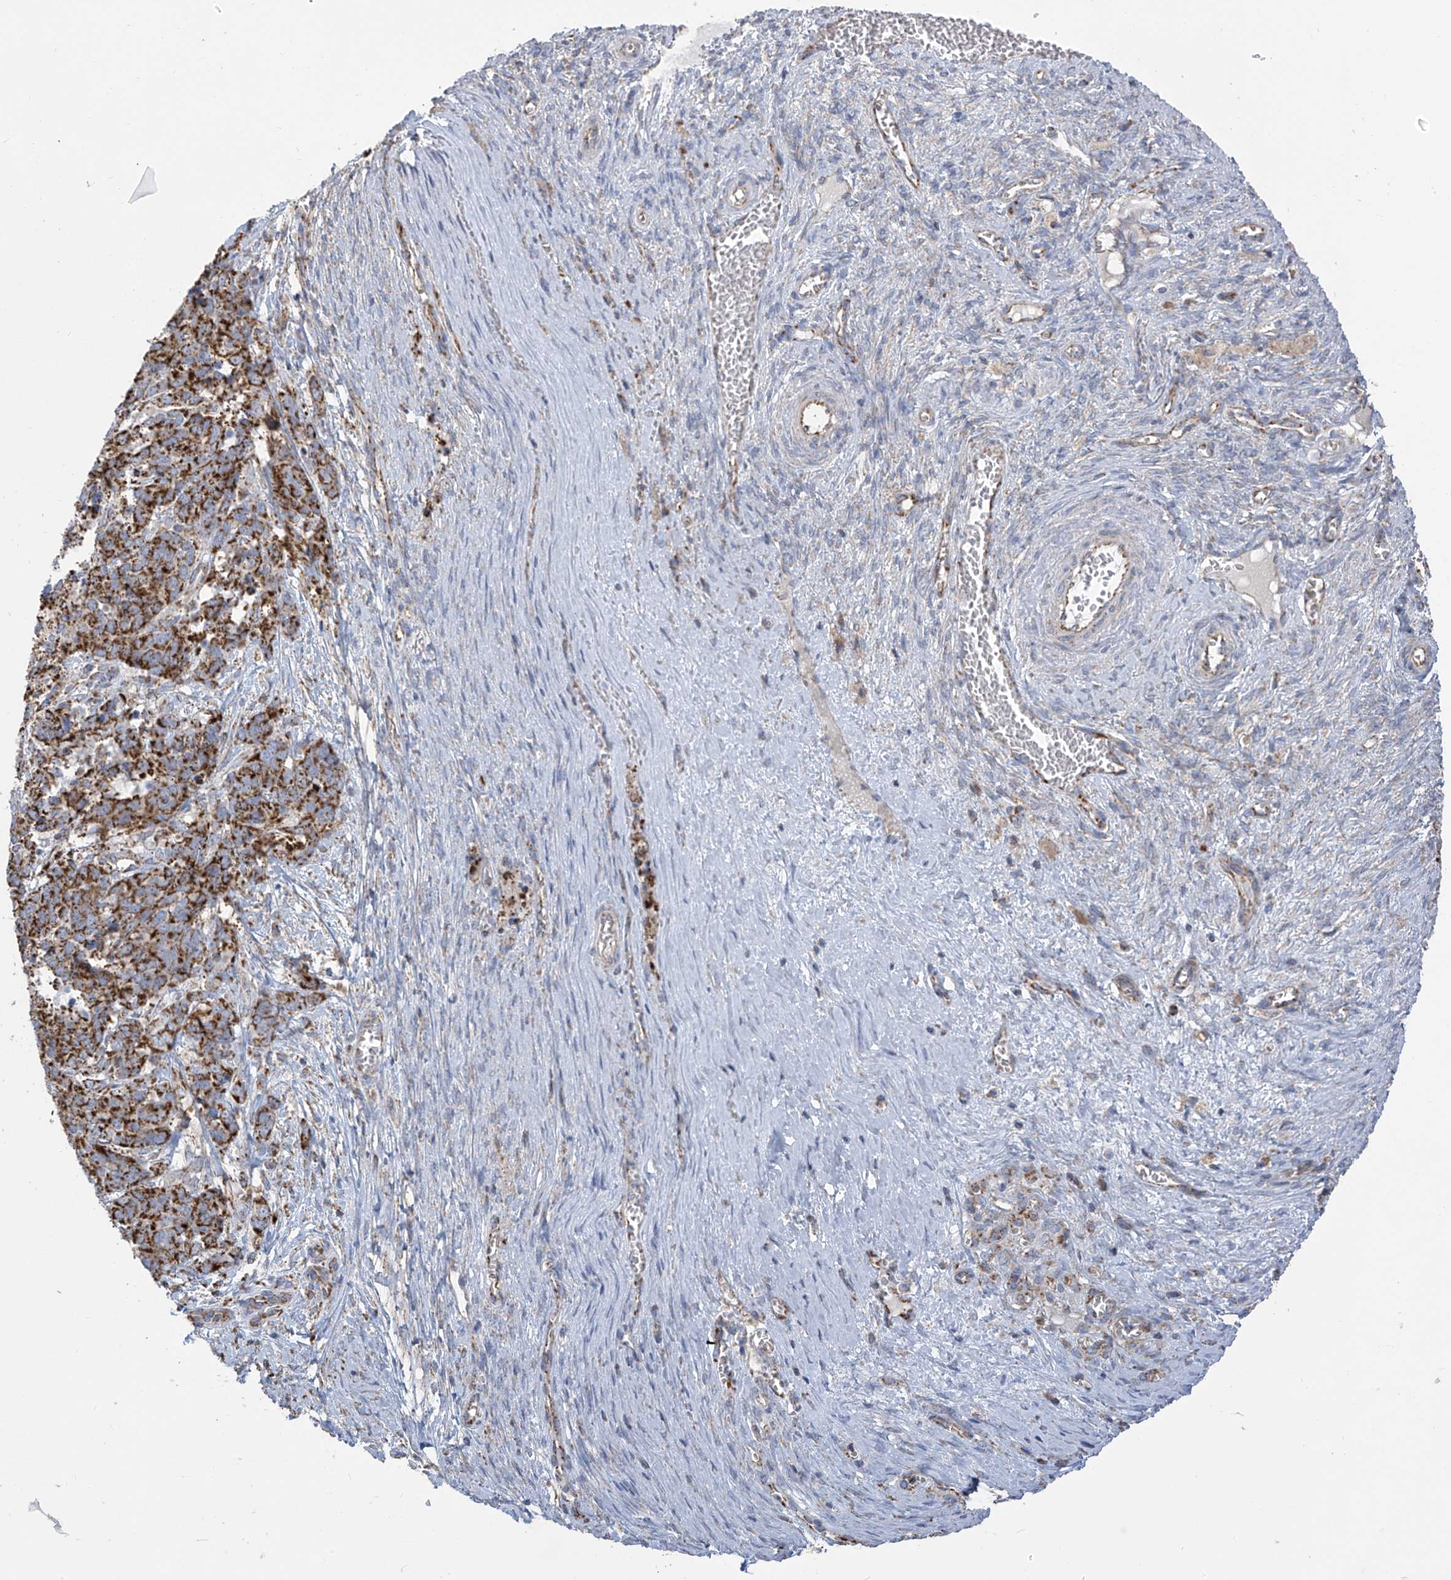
{"staining": {"intensity": "strong", "quantity": ">75%", "location": "cytoplasmic/membranous"}, "tissue": "ovarian cancer", "cell_type": "Tumor cells", "image_type": "cancer", "snomed": [{"axis": "morphology", "description": "Cystadenocarcinoma, serous, NOS"}, {"axis": "topography", "description": "Ovary"}], "caption": "High-magnification brightfield microscopy of ovarian cancer stained with DAB (3,3'-diaminobenzidine) (brown) and counterstained with hematoxylin (blue). tumor cells exhibit strong cytoplasmic/membranous positivity is appreciated in approximately>75% of cells. (DAB (3,3'-diaminobenzidine) = brown stain, brightfield microscopy at high magnification).", "gene": "PNPT1", "patient": {"sex": "female", "age": 44}}